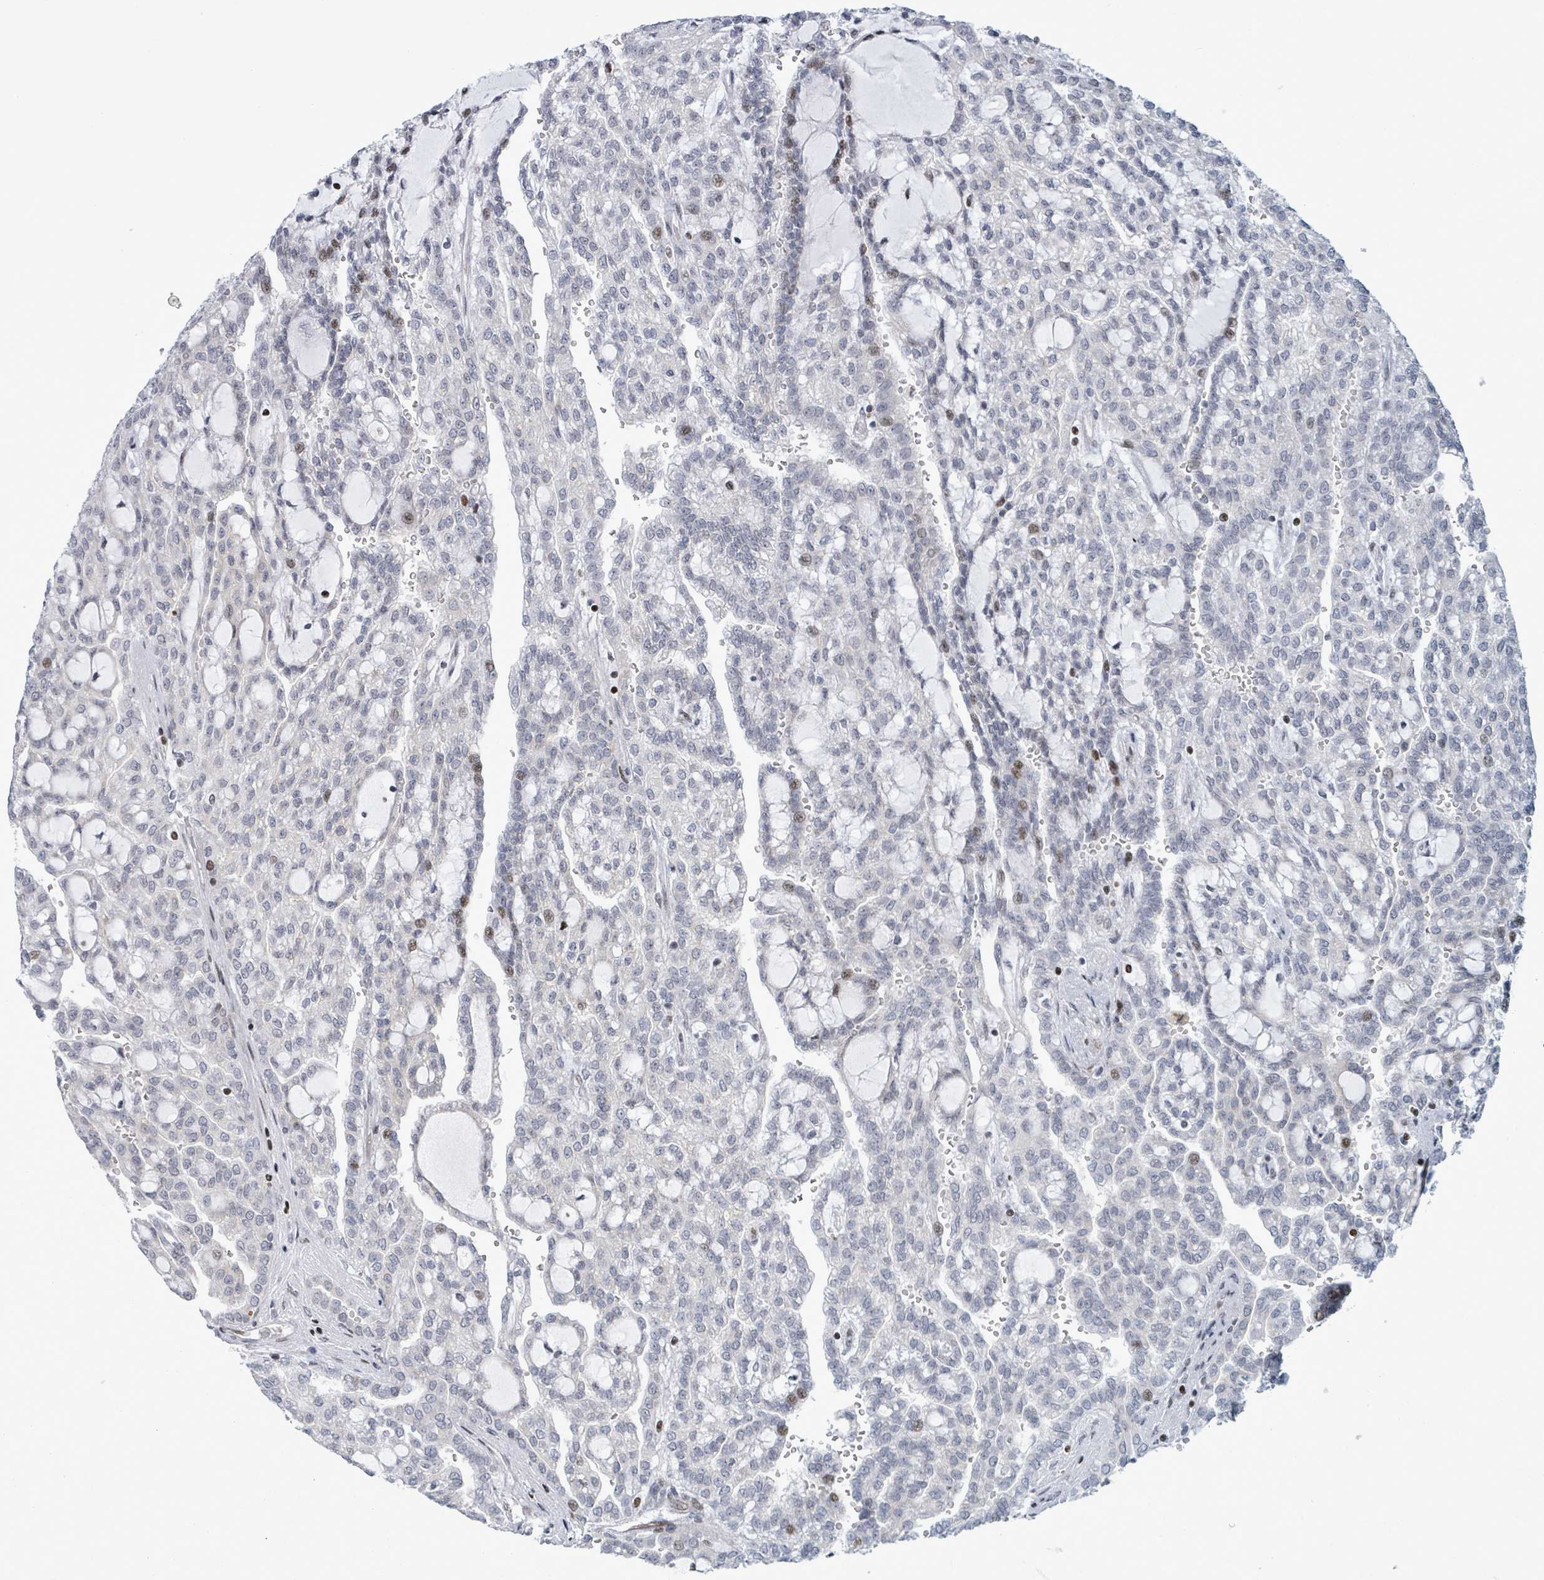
{"staining": {"intensity": "strong", "quantity": "<25%", "location": "nuclear"}, "tissue": "renal cancer", "cell_type": "Tumor cells", "image_type": "cancer", "snomed": [{"axis": "morphology", "description": "Adenocarcinoma, NOS"}, {"axis": "topography", "description": "Kidney"}], "caption": "Adenocarcinoma (renal) stained with DAB (3,3'-diaminobenzidine) immunohistochemistry exhibits medium levels of strong nuclear expression in approximately <25% of tumor cells.", "gene": "FNDC4", "patient": {"sex": "male", "age": 63}}